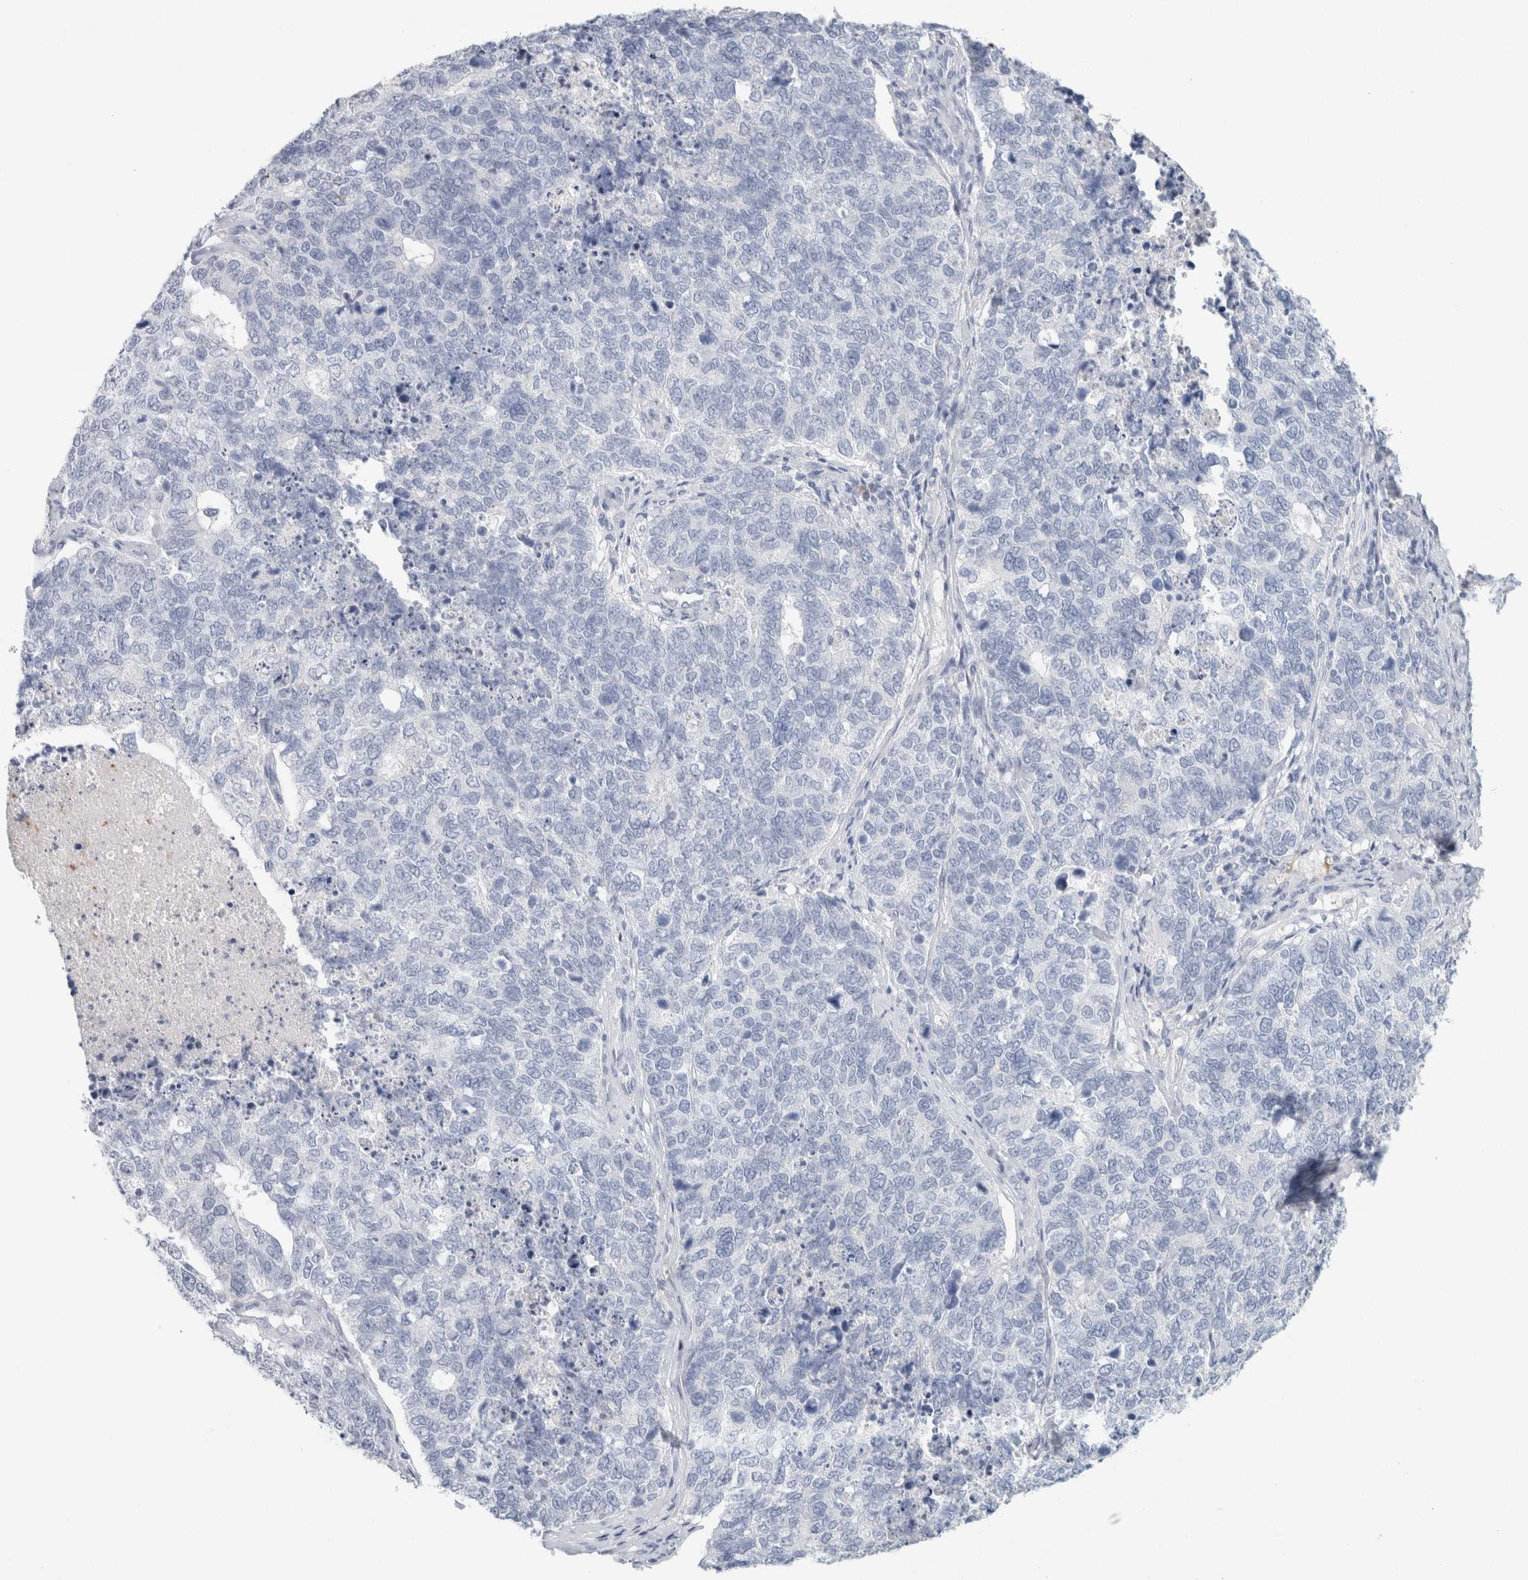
{"staining": {"intensity": "negative", "quantity": "none", "location": "none"}, "tissue": "cervical cancer", "cell_type": "Tumor cells", "image_type": "cancer", "snomed": [{"axis": "morphology", "description": "Squamous cell carcinoma, NOS"}, {"axis": "topography", "description": "Cervix"}], "caption": "Immunohistochemical staining of human squamous cell carcinoma (cervical) demonstrates no significant expression in tumor cells. The staining is performed using DAB brown chromogen with nuclei counter-stained in using hematoxylin.", "gene": "IL6", "patient": {"sex": "female", "age": 63}}